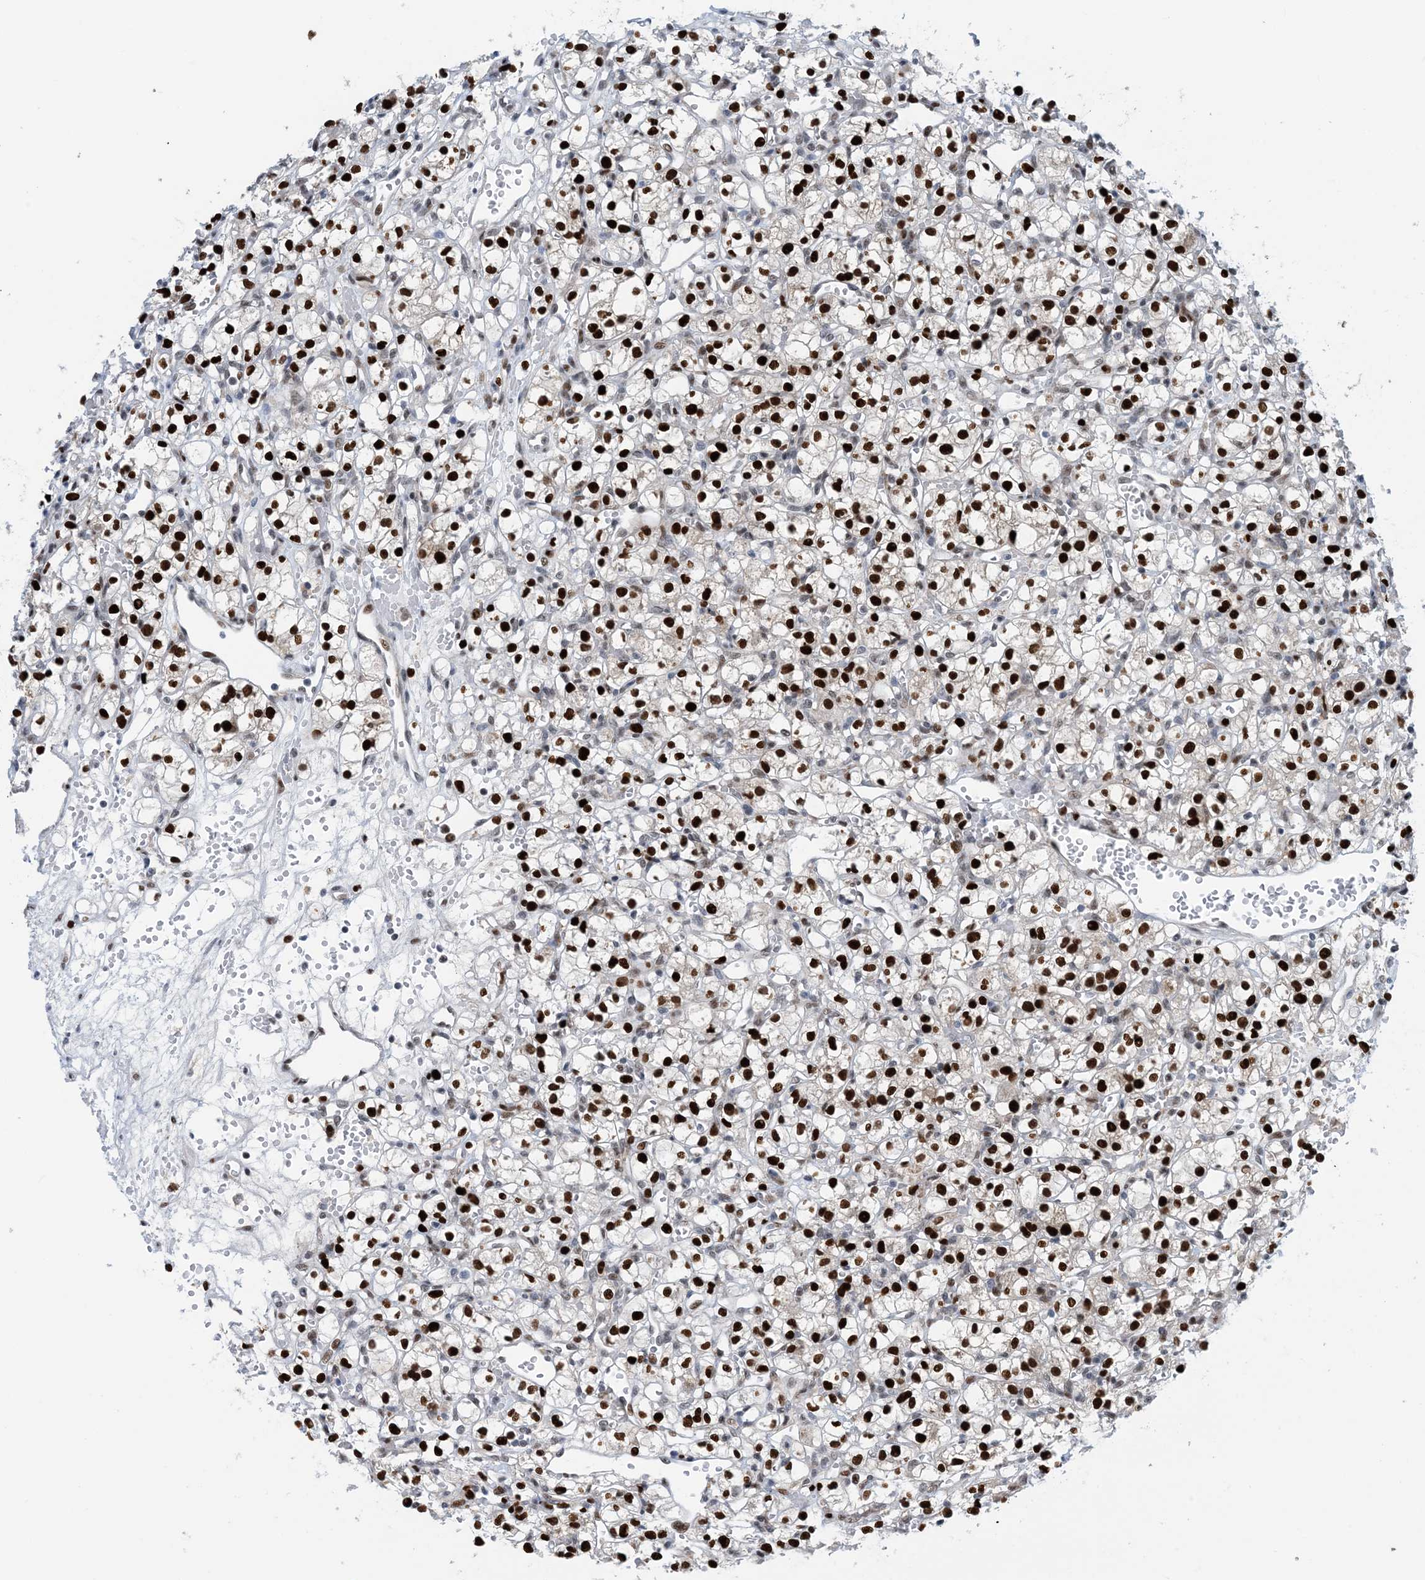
{"staining": {"intensity": "strong", "quantity": ">75%", "location": "nuclear"}, "tissue": "renal cancer", "cell_type": "Tumor cells", "image_type": "cancer", "snomed": [{"axis": "morphology", "description": "Adenocarcinoma, NOS"}, {"axis": "topography", "description": "Kidney"}], "caption": "IHC histopathology image of human renal cancer stained for a protein (brown), which shows high levels of strong nuclear positivity in approximately >75% of tumor cells.", "gene": "HEMK1", "patient": {"sex": "female", "age": 59}}